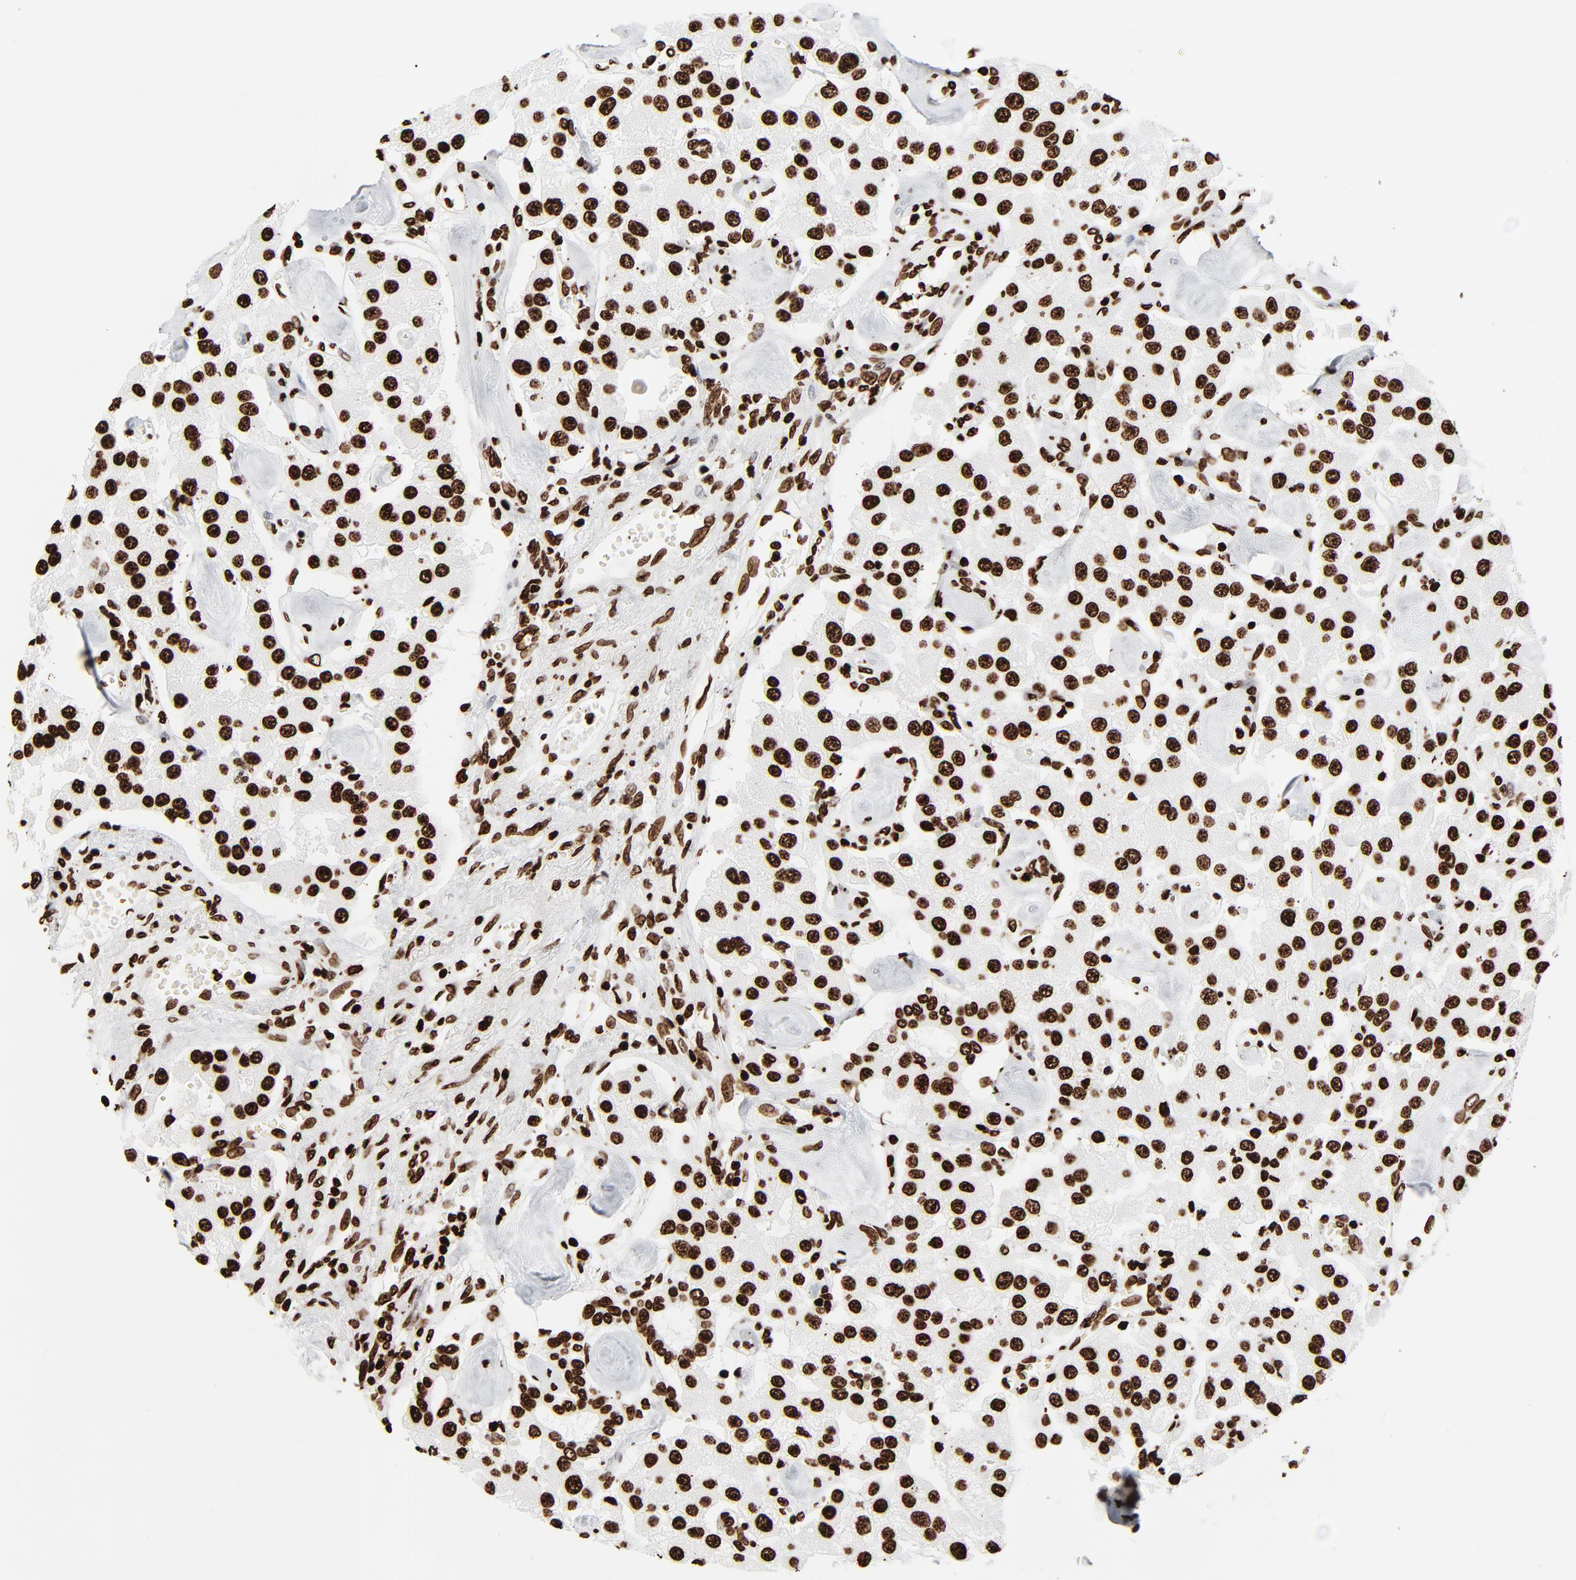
{"staining": {"intensity": "strong", "quantity": ">75%", "location": "nuclear"}, "tissue": "carcinoid", "cell_type": "Tumor cells", "image_type": "cancer", "snomed": [{"axis": "morphology", "description": "Carcinoid, malignant, NOS"}, {"axis": "topography", "description": "Pancreas"}], "caption": "Immunohistochemistry (IHC) (DAB) staining of human malignant carcinoid reveals strong nuclear protein expression in about >75% of tumor cells.", "gene": "H3-4", "patient": {"sex": "male", "age": 41}}